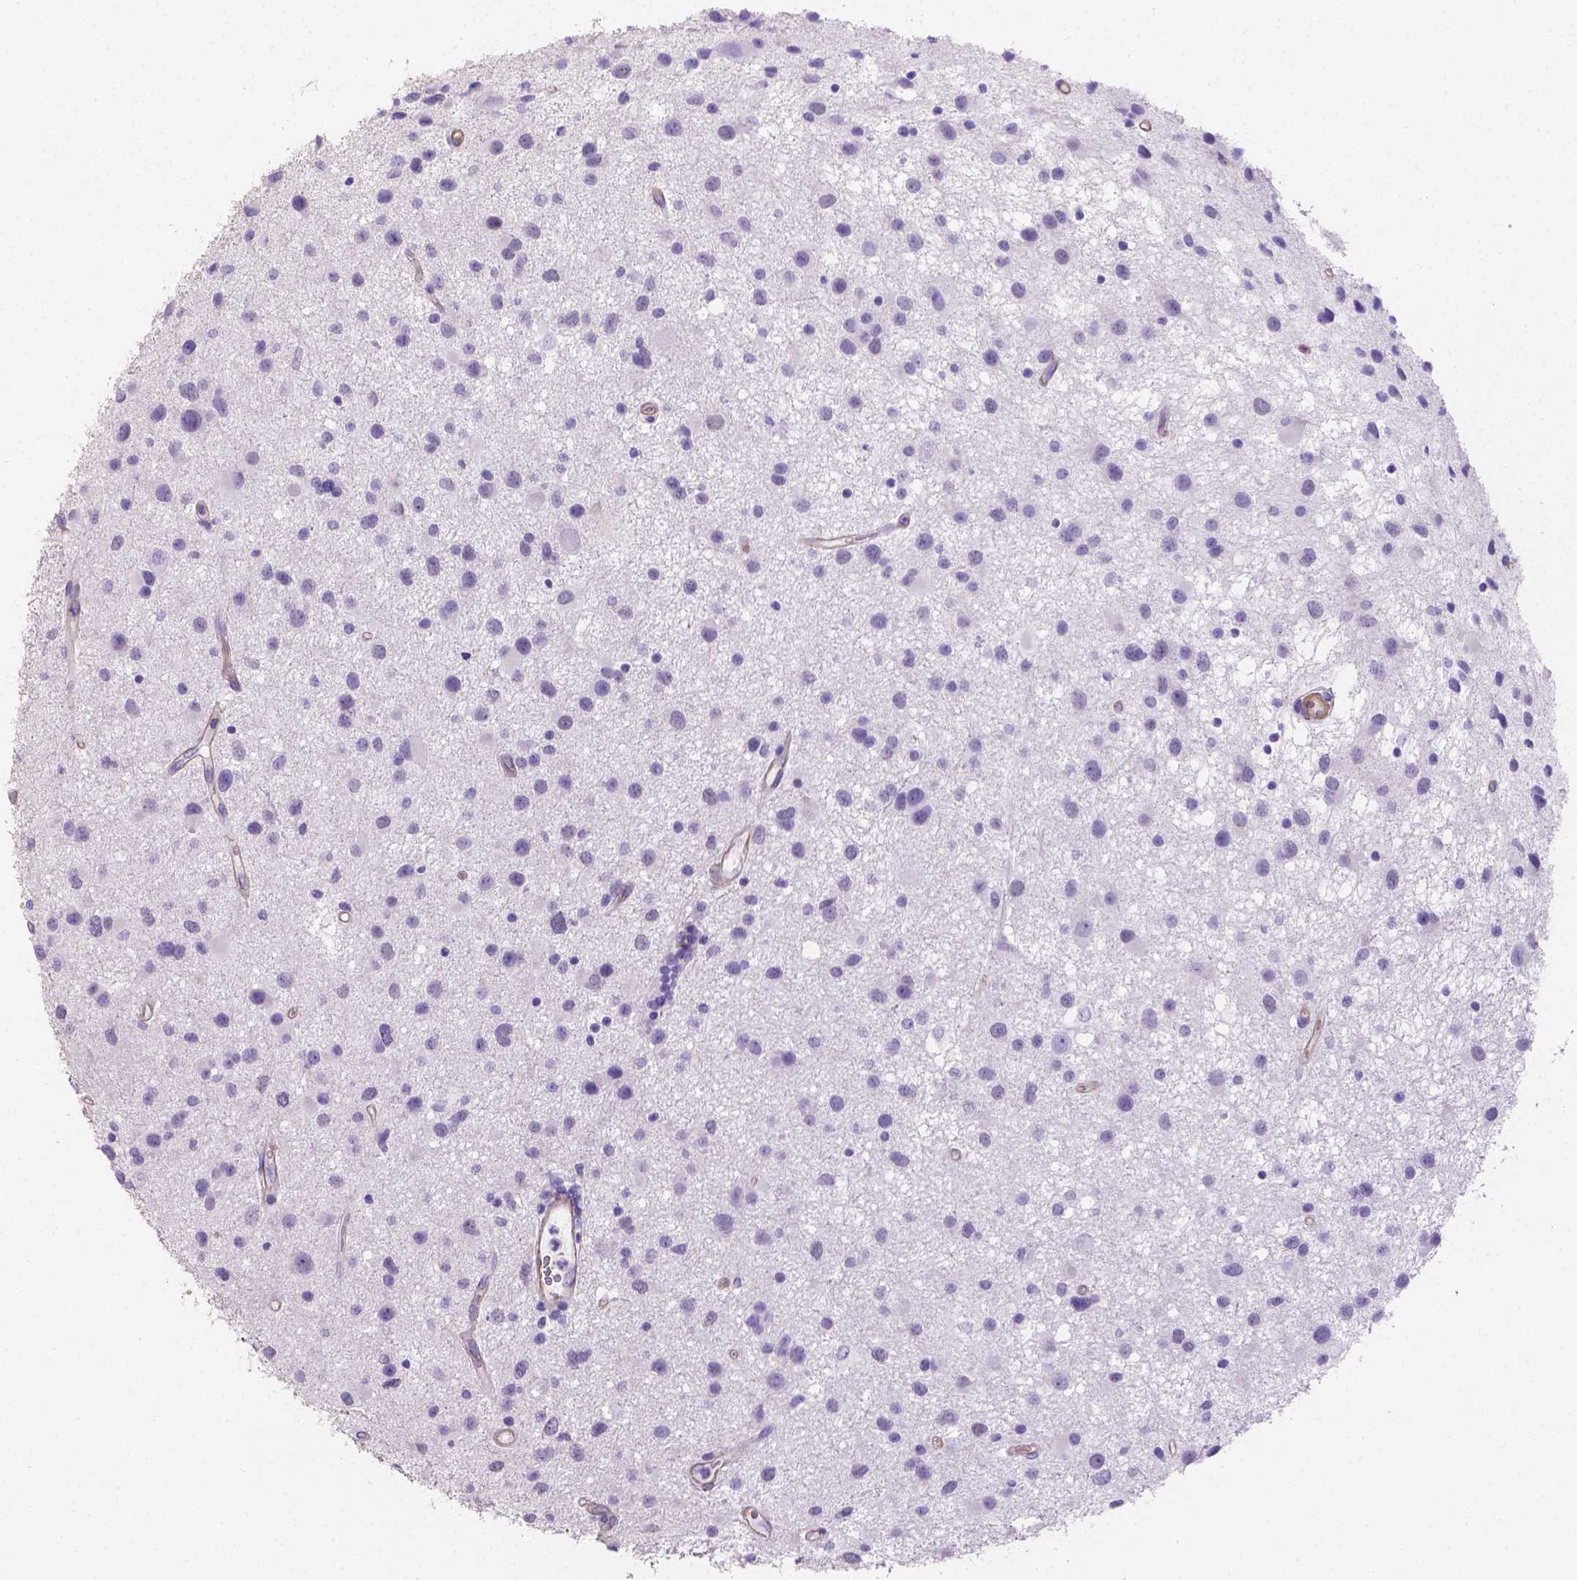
{"staining": {"intensity": "negative", "quantity": "none", "location": "none"}, "tissue": "glioma", "cell_type": "Tumor cells", "image_type": "cancer", "snomed": [{"axis": "morphology", "description": "Glioma, malignant, Low grade"}, {"axis": "topography", "description": "Brain"}], "caption": "Immunohistochemistry histopathology image of neoplastic tissue: human malignant glioma (low-grade) stained with DAB demonstrates no significant protein positivity in tumor cells. (Brightfield microscopy of DAB immunohistochemistry (IHC) at high magnification).", "gene": "SLC40A1", "patient": {"sex": "female", "age": 32}}